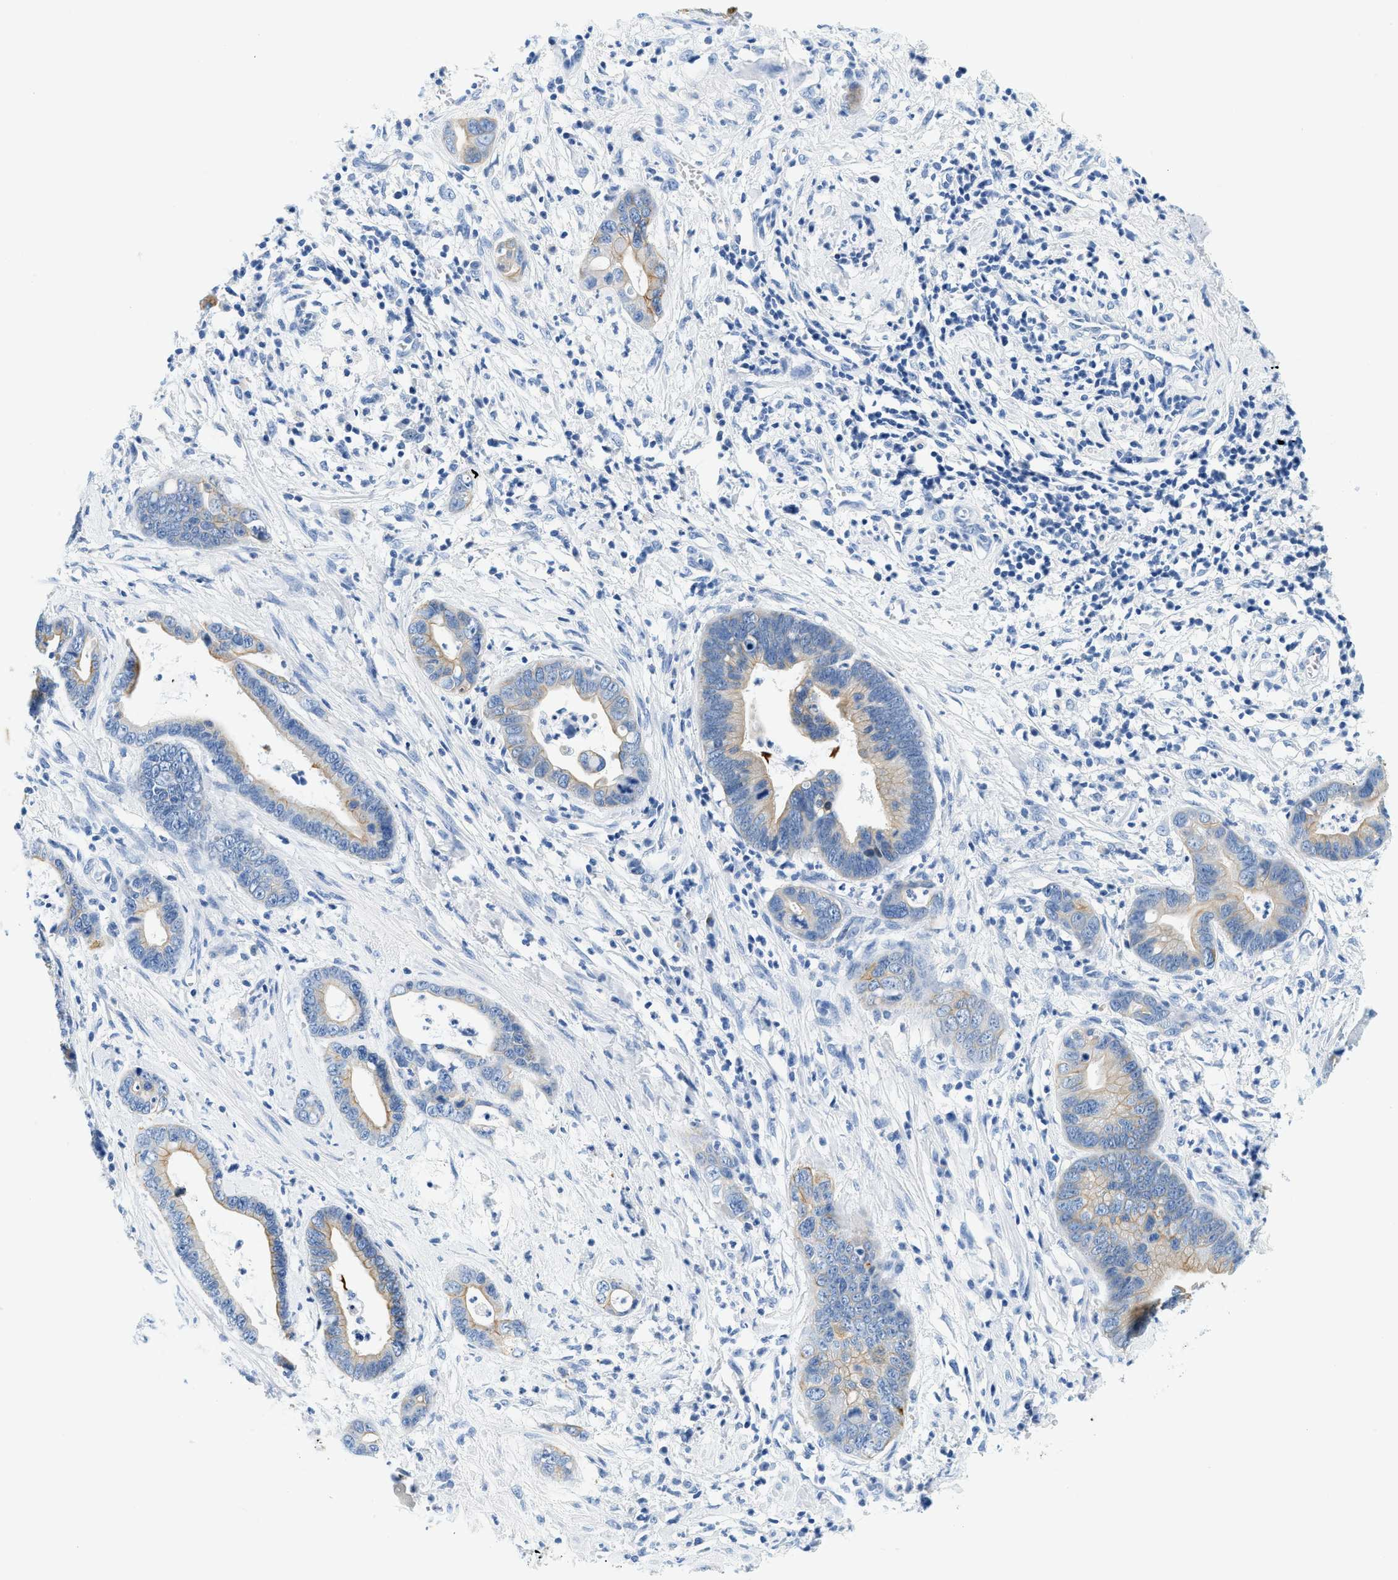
{"staining": {"intensity": "moderate", "quantity": "25%-75%", "location": "cytoplasmic/membranous"}, "tissue": "cervical cancer", "cell_type": "Tumor cells", "image_type": "cancer", "snomed": [{"axis": "morphology", "description": "Adenocarcinoma, NOS"}, {"axis": "topography", "description": "Cervix"}], "caption": "An image of adenocarcinoma (cervical) stained for a protein displays moderate cytoplasmic/membranous brown staining in tumor cells.", "gene": "STXBP2", "patient": {"sex": "female", "age": 44}}